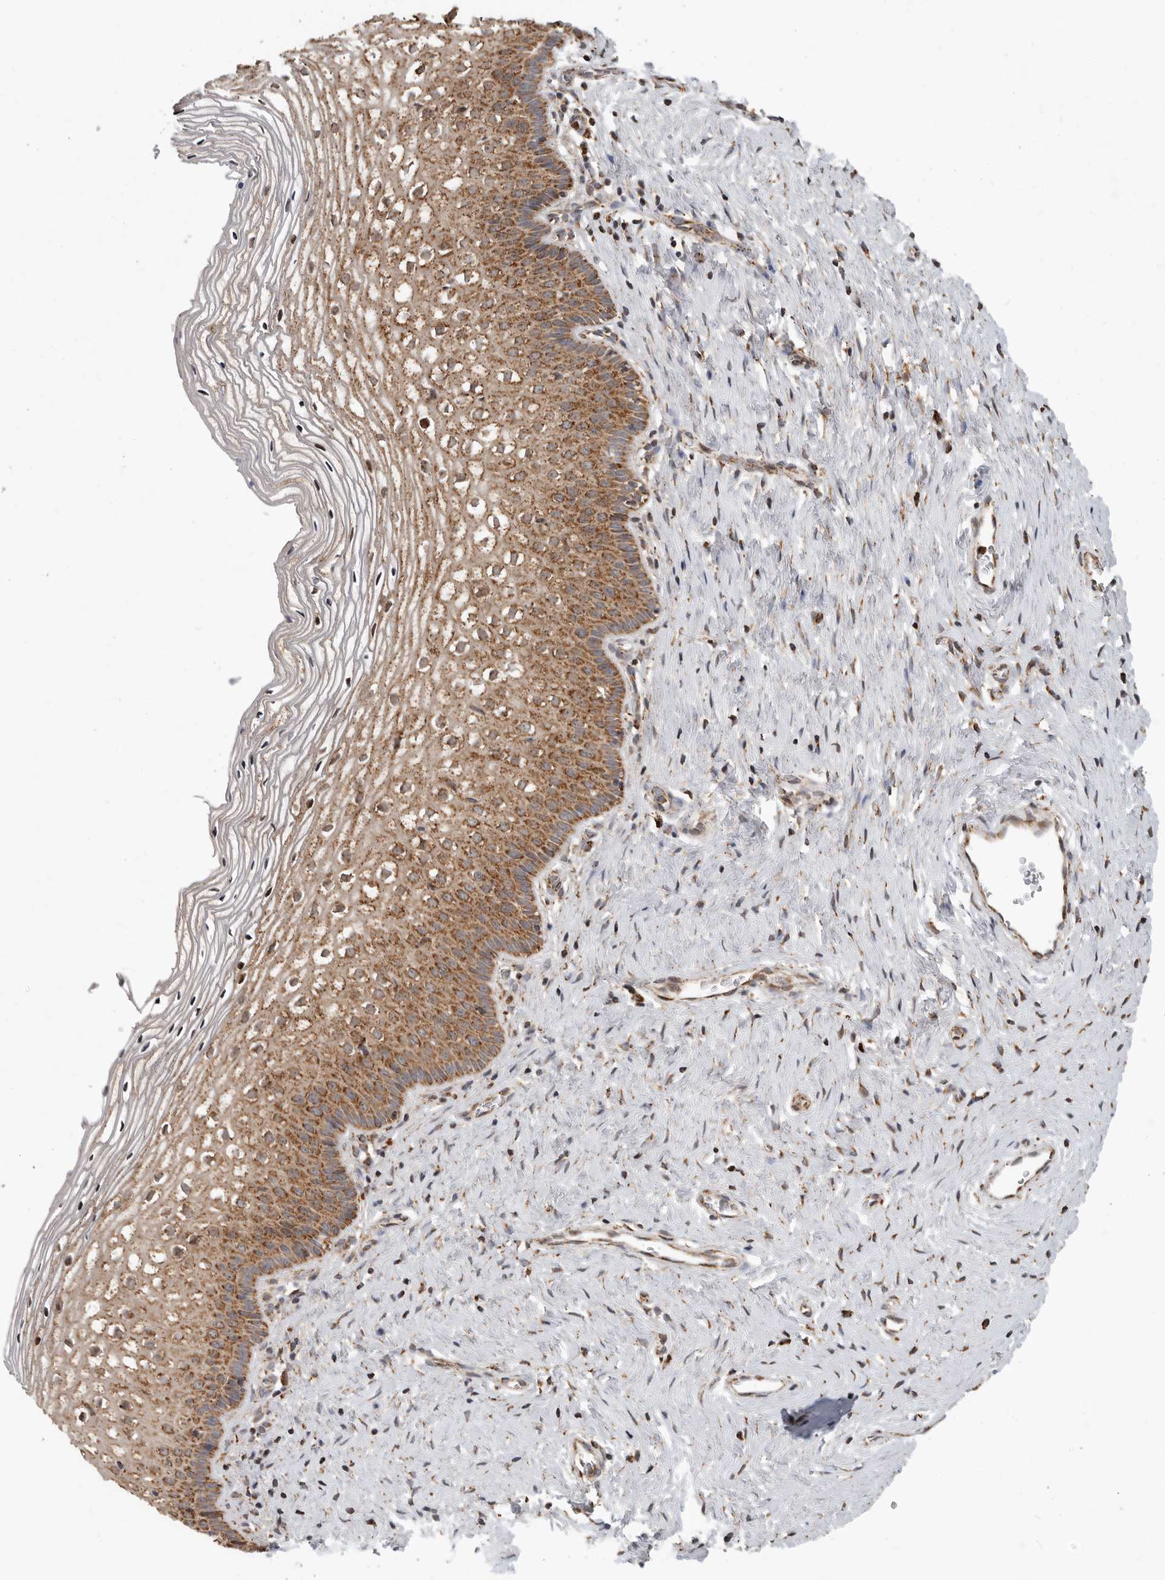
{"staining": {"intensity": "moderate", "quantity": ">75%", "location": "cytoplasmic/membranous"}, "tissue": "cervix", "cell_type": "Squamous epithelial cells", "image_type": "normal", "snomed": [{"axis": "morphology", "description": "Normal tissue, NOS"}, {"axis": "topography", "description": "Cervix"}], "caption": "Immunohistochemical staining of normal cervix shows medium levels of moderate cytoplasmic/membranous positivity in about >75% of squamous epithelial cells. The protein of interest is shown in brown color, while the nuclei are stained blue.", "gene": "GCNT2", "patient": {"sex": "female", "age": 27}}